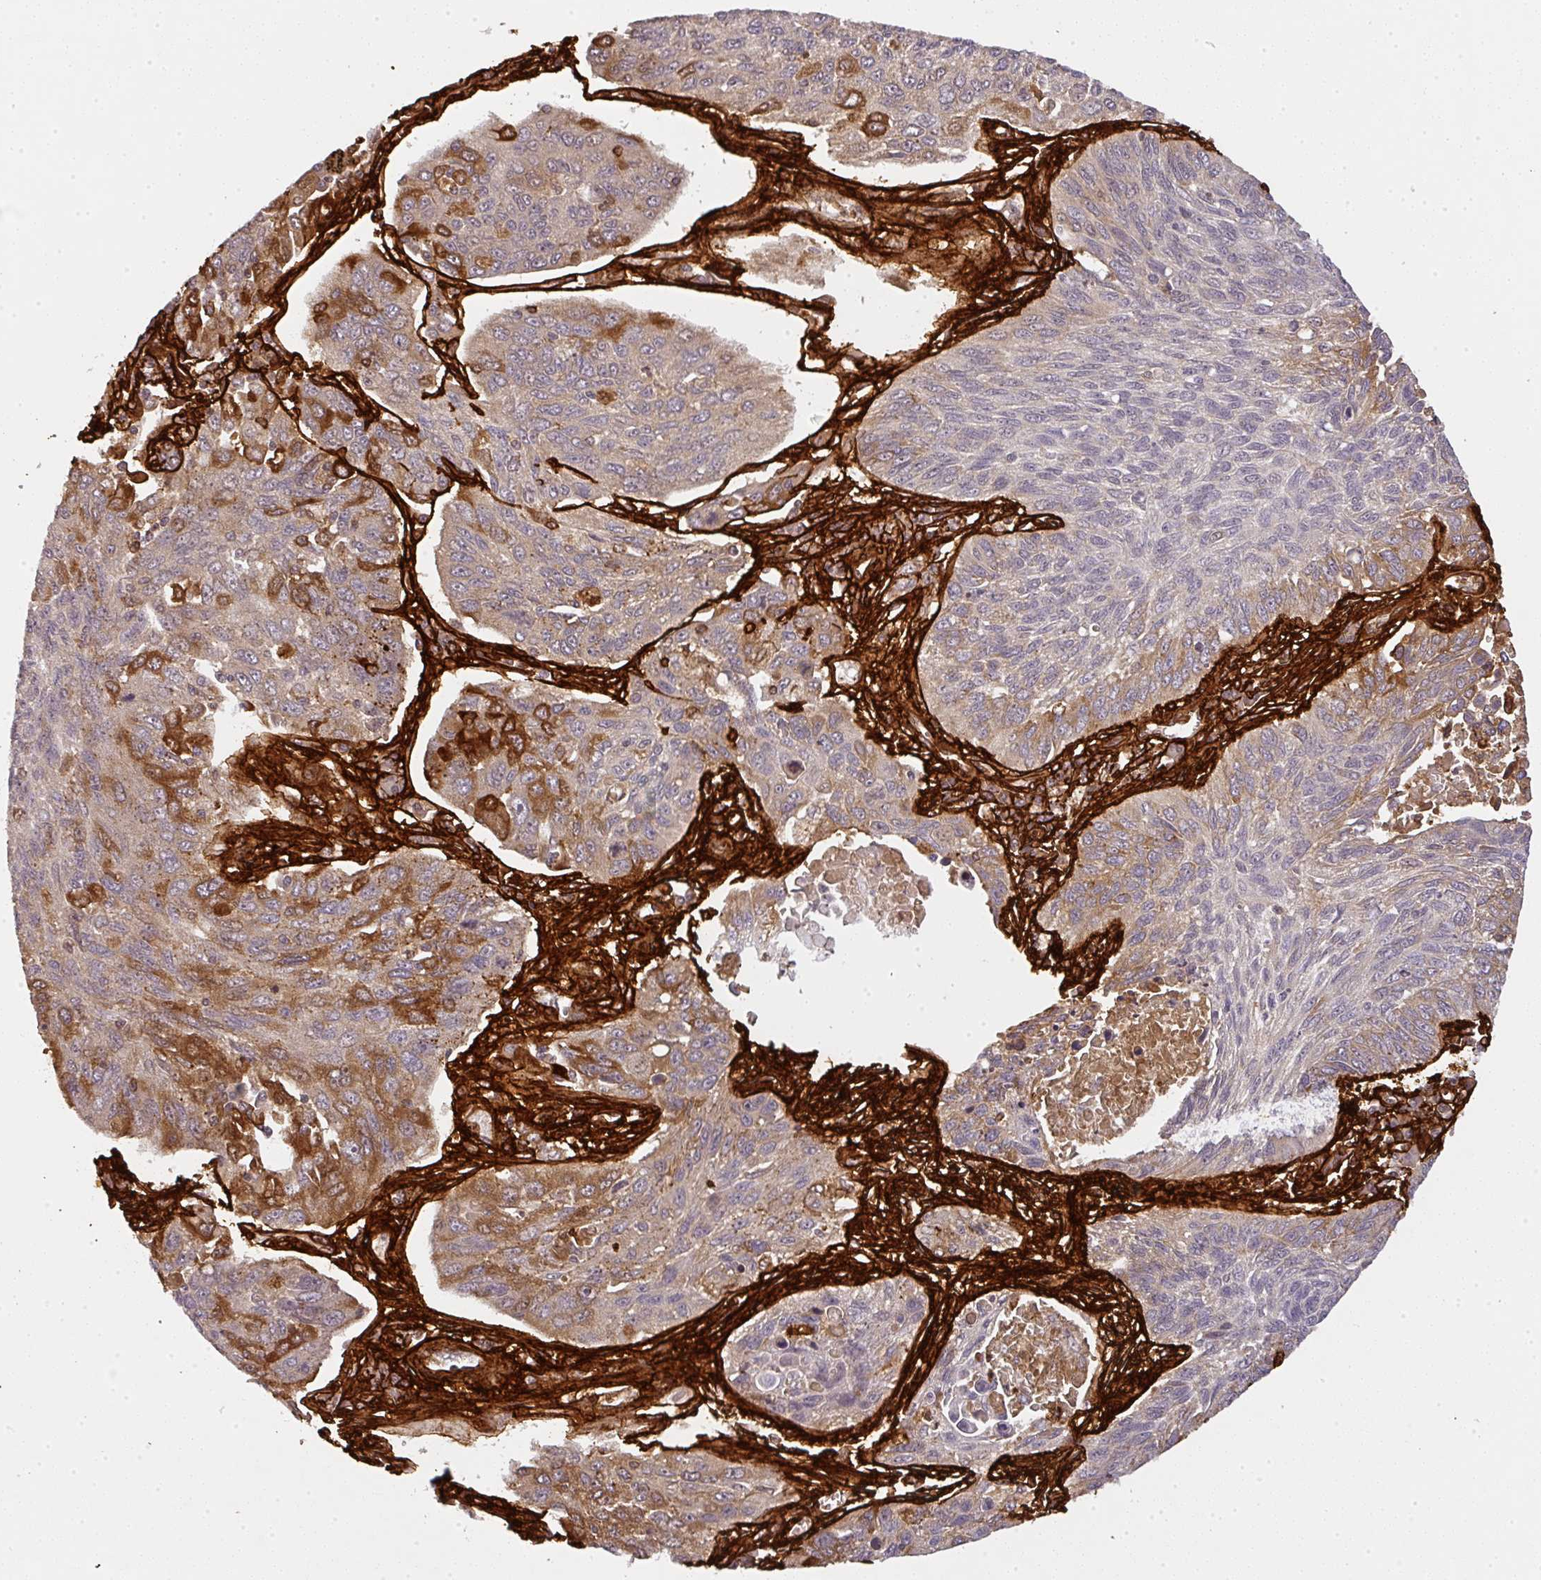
{"staining": {"intensity": "moderate", "quantity": "25%-75%", "location": "cytoplasmic/membranous"}, "tissue": "lung cancer", "cell_type": "Tumor cells", "image_type": "cancer", "snomed": [{"axis": "morphology", "description": "Squamous cell carcinoma, NOS"}, {"axis": "topography", "description": "Lung"}], "caption": "Lung cancer stained for a protein demonstrates moderate cytoplasmic/membranous positivity in tumor cells.", "gene": "COL3A1", "patient": {"sex": "female", "age": 66}}